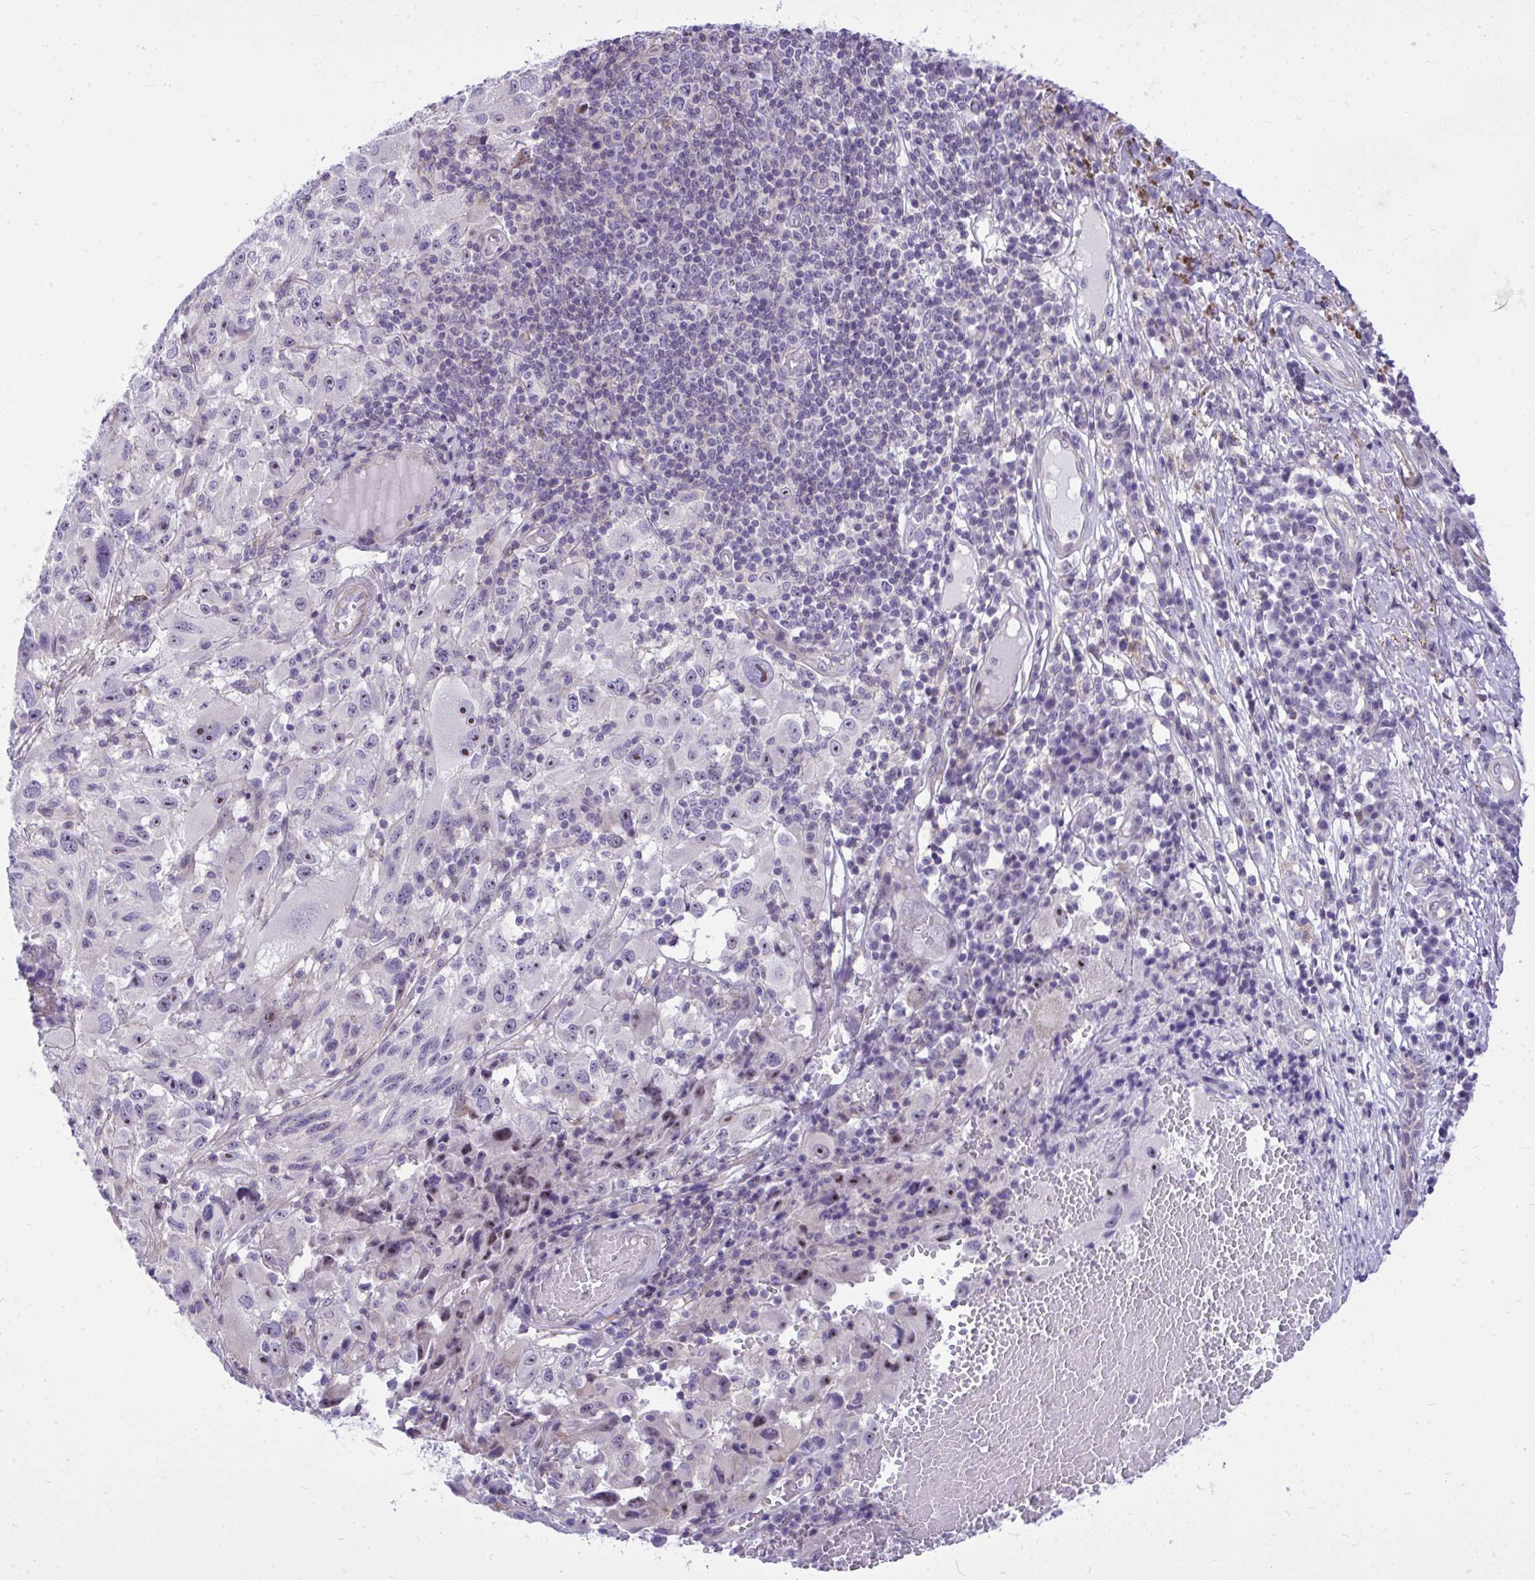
{"staining": {"intensity": "moderate", "quantity": "<25%", "location": "nuclear"}, "tissue": "melanoma", "cell_type": "Tumor cells", "image_type": "cancer", "snomed": [{"axis": "morphology", "description": "Malignant melanoma, NOS"}, {"axis": "topography", "description": "Skin"}], "caption": "Malignant melanoma stained for a protein exhibits moderate nuclear positivity in tumor cells.", "gene": "GRK4", "patient": {"sex": "female", "age": 71}}